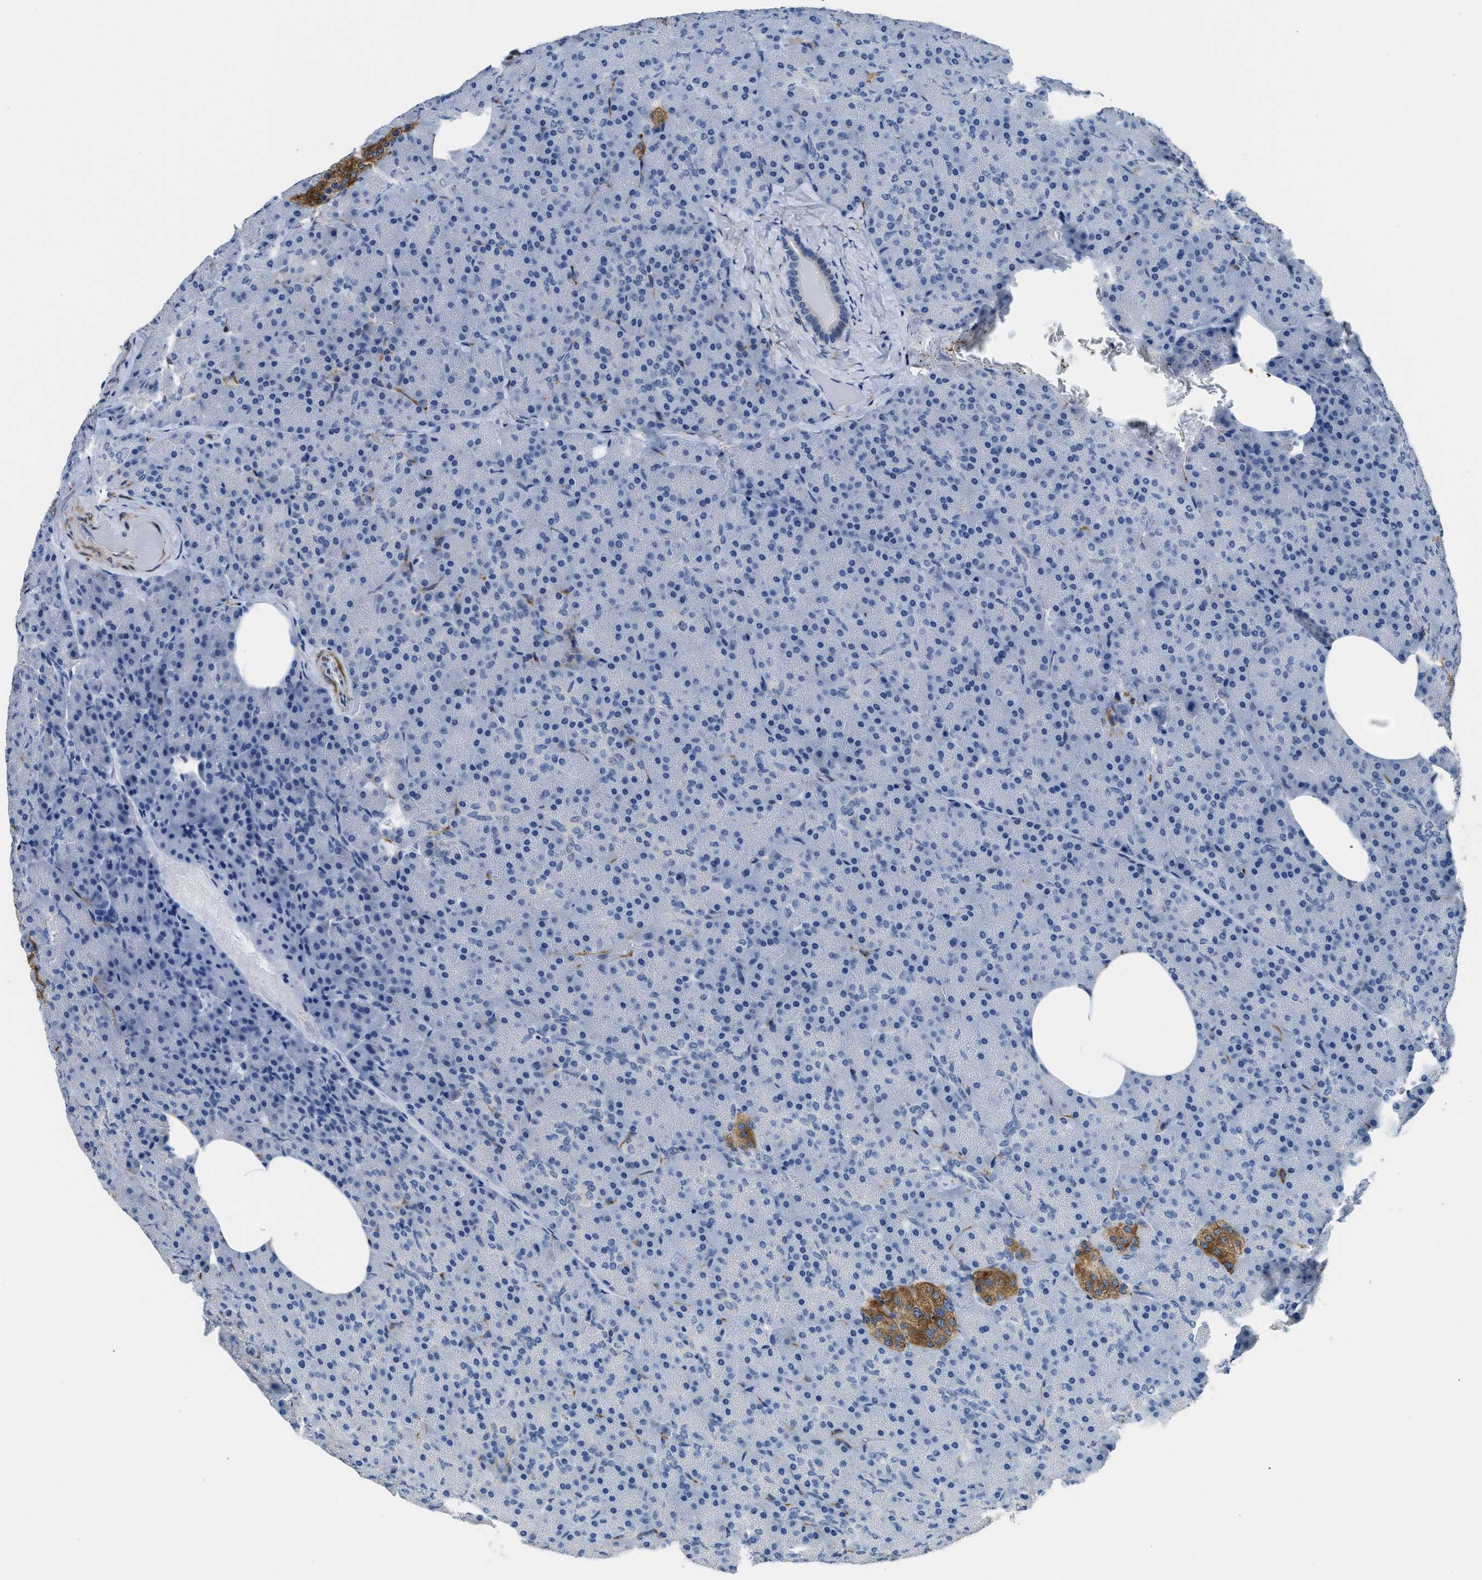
{"staining": {"intensity": "negative", "quantity": "none", "location": "none"}, "tissue": "pancreas", "cell_type": "Exocrine glandular cells", "image_type": "normal", "snomed": [{"axis": "morphology", "description": "Normal tissue, NOS"}, {"axis": "topography", "description": "Pancreas"}], "caption": "Micrograph shows no protein staining in exocrine glandular cells of benign pancreas. The staining is performed using DAB (3,3'-diaminobenzidine) brown chromogen with nuclei counter-stained in using hematoxylin.", "gene": "ZSWIM5", "patient": {"sex": "female", "age": 35}}